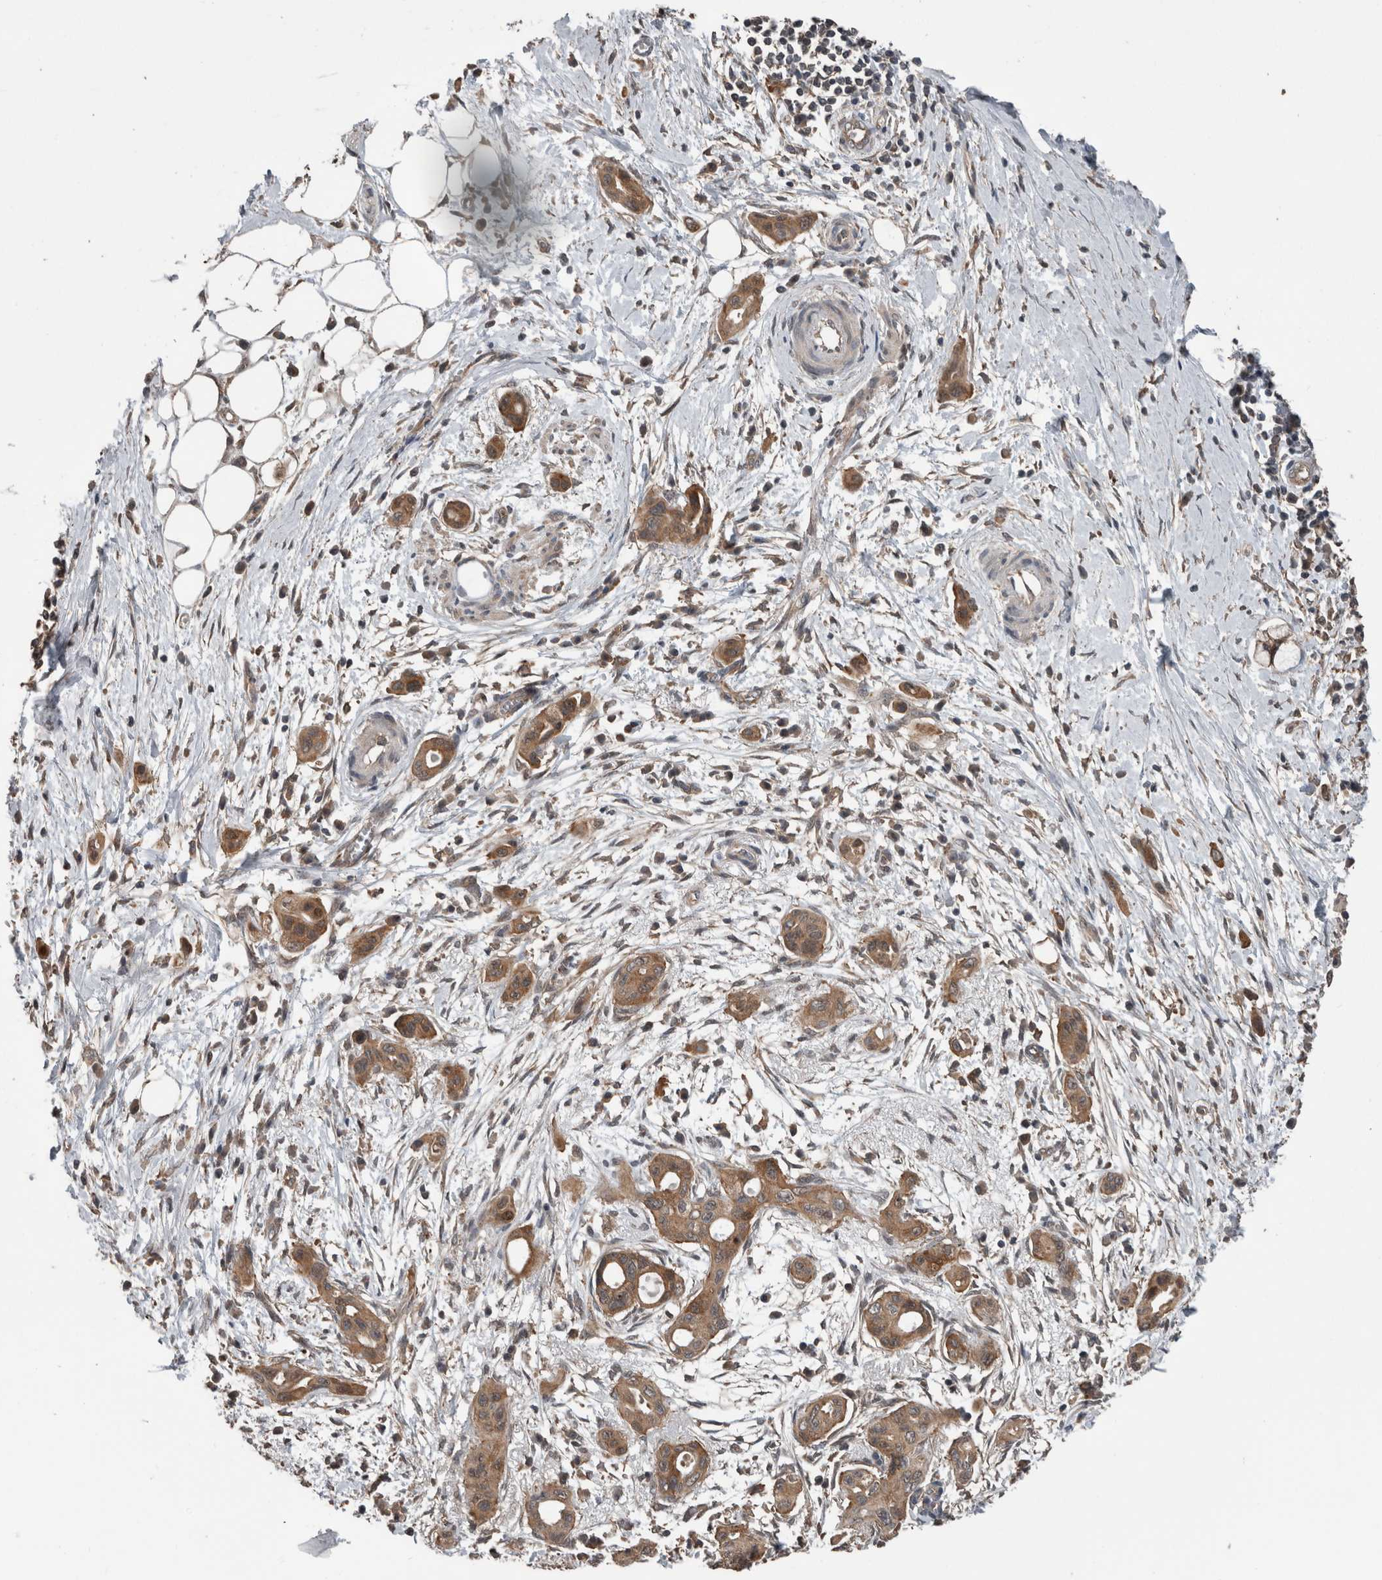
{"staining": {"intensity": "moderate", "quantity": ">75%", "location": "cytoplasmic/membranous"}, "tissue": "pancreatic cancer", "cell_type": "Tumor cells", "image_type": "cancer", "snomed": [{"axis": "morphology", "description": "Adenocarcinoma, NOS"}, {"axis": "topography", "description": "Pancreas"}], "caption": "Adenocarcinoma (pancreatic) was stained to show a protein in brown. There is medium levels of moderate cytoplasmic/membranous positivity in about >75% of tumor cells. (Brightfield microscopy of DAB IHC at high magnification).", "gene": "RIOK3", "patient": {"sex": "male", "age": 59}}